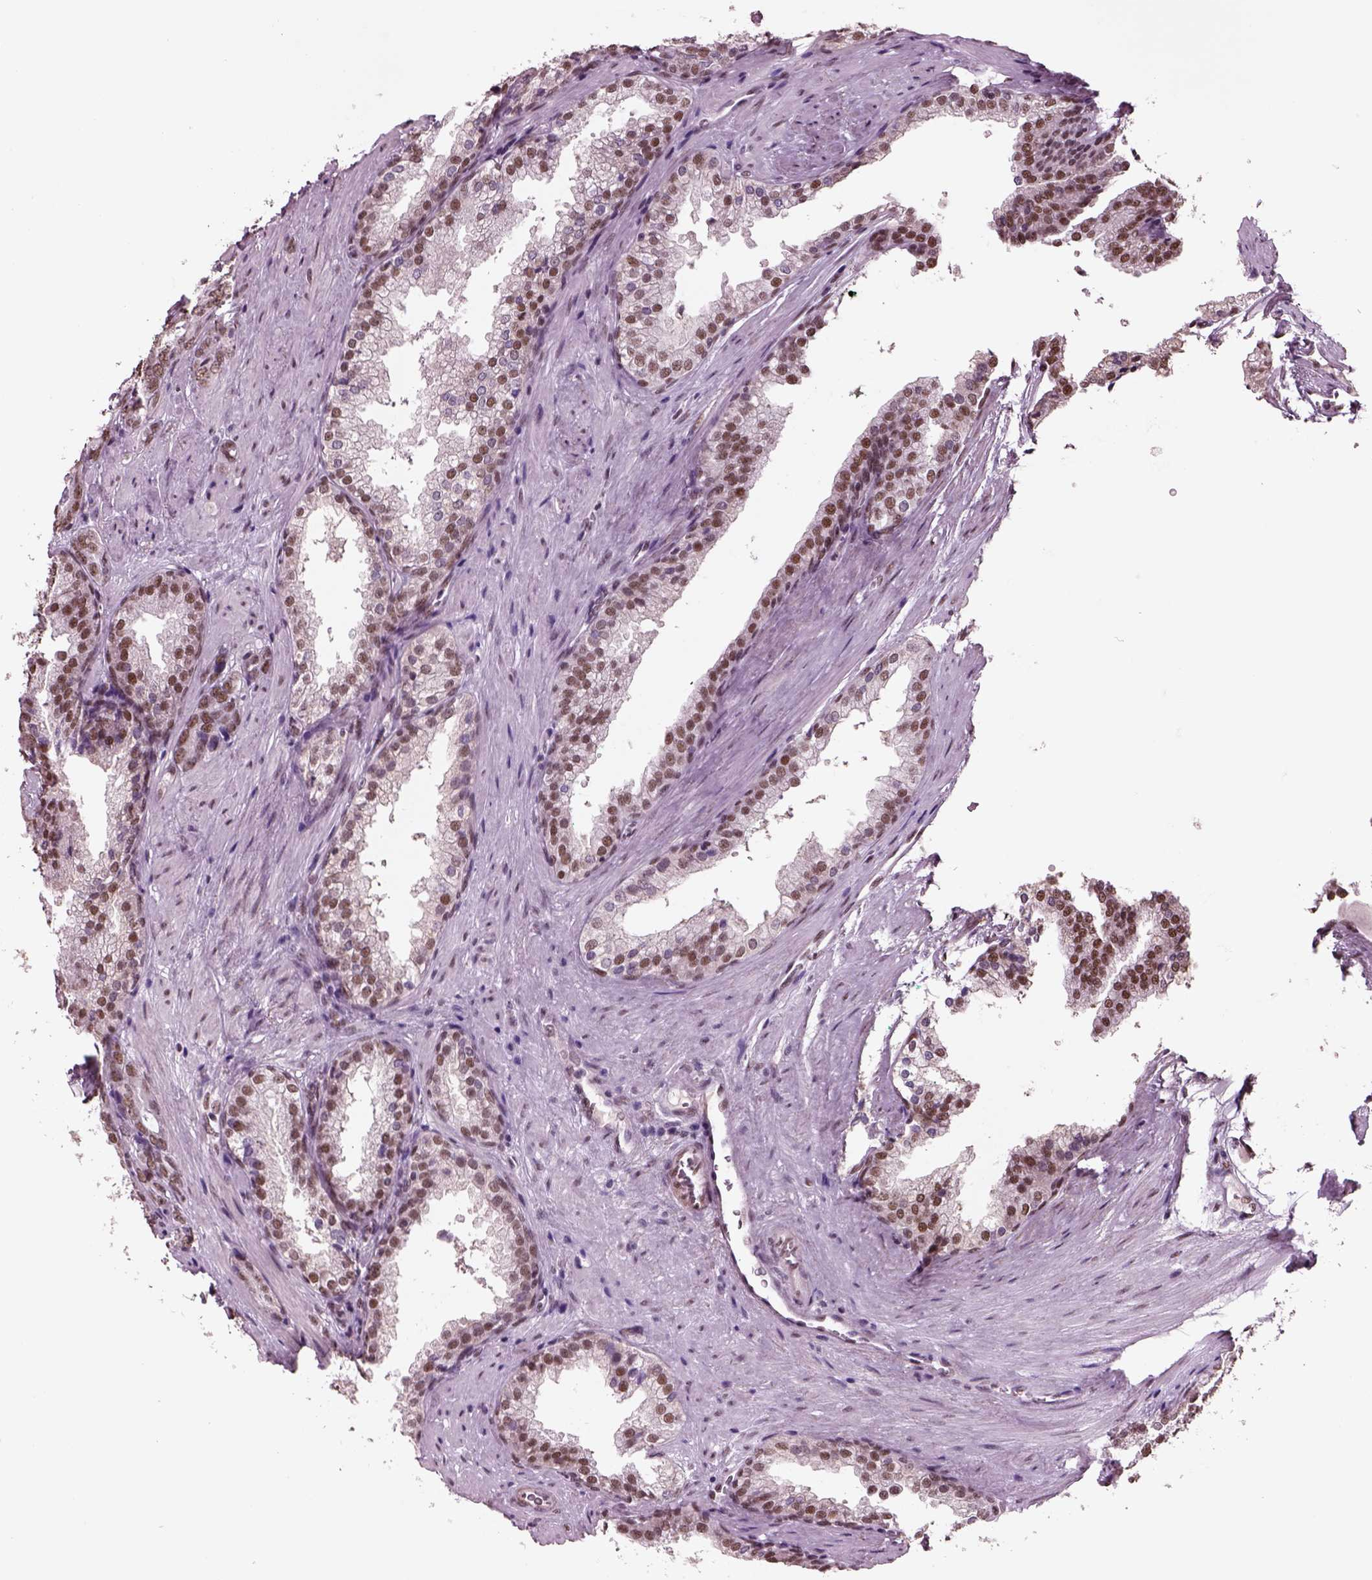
{"staining": {"intensity": "strong", "quantity": ">75%", "location": "nuclear"}, "tissue": "prostate cancer", "cell_type": "Tumor cells", "image_type": "cancer", "snomed": [{"axis": "morphology", "description": "Adenocarcinoma, Low grade"}, {"axis": "topography", "description": "Prostate"}], "caption": "A micrograph of adenocarcinoma (low-grade) (prostate) stained for a protein reveals strong nuclear brown staining in tumor cells.", "gene": "SEPHS1", "patient": {"sex": "male", "age": 60}}